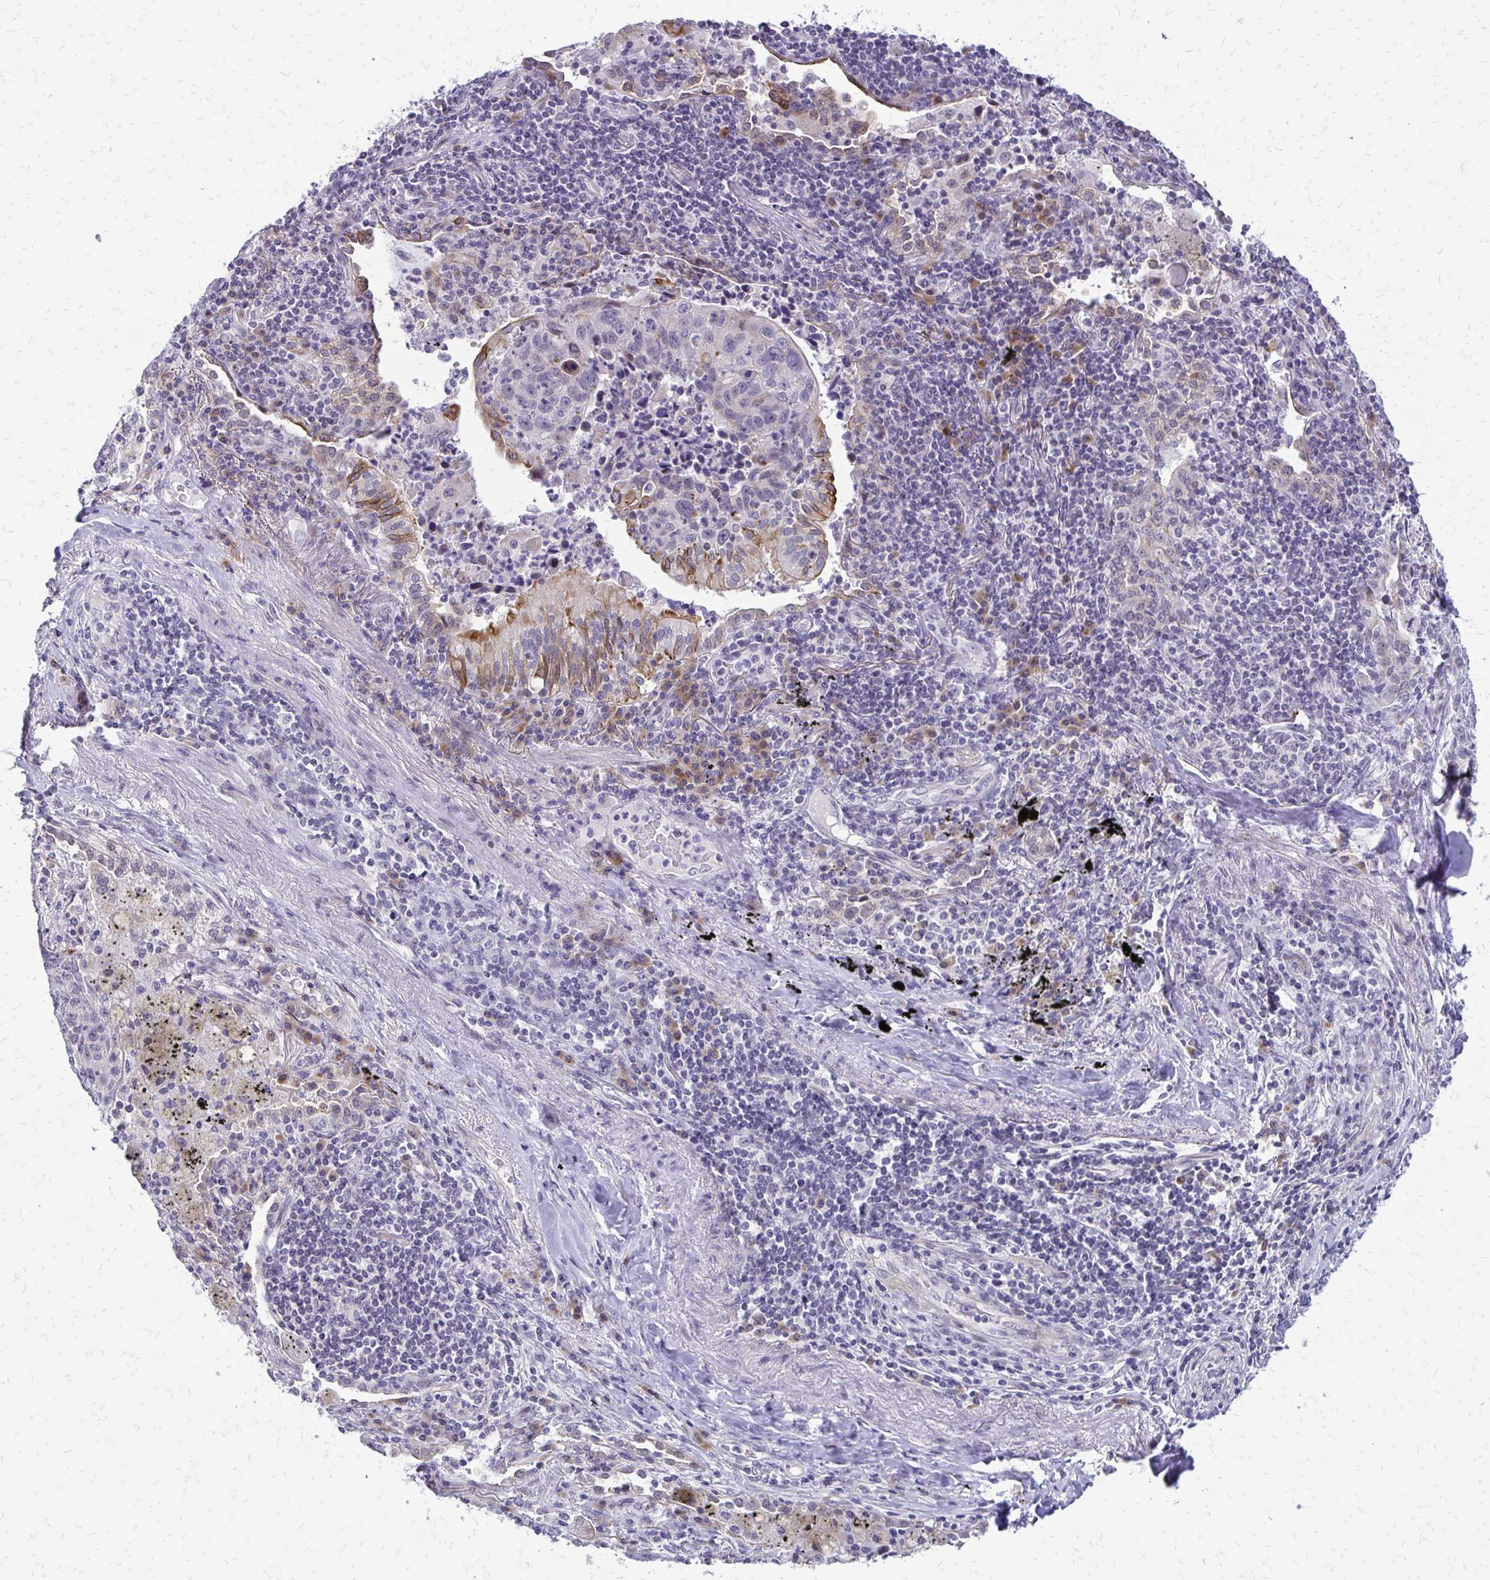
{"staining": {"intensity": "negative", "quantity": "none", "location": "none"}, "tissue": "lung cancer", "cell_type": "Tumor cells", "image_type": "cancer", "snomed": [{"axis": "morphology", "description": "Squamous cell carcinoma, NOS"}, {"axis": "topography", "description": "Lymph node"}, {"axis": "topography", "description": "Lung"}], "caption": "Immunohistochemistry (IHC) of lung squamous cell carcinoma displays no expression in tumor cells.", "gene": "EPYC", "patient": {"sex": "male", "age": 61}}